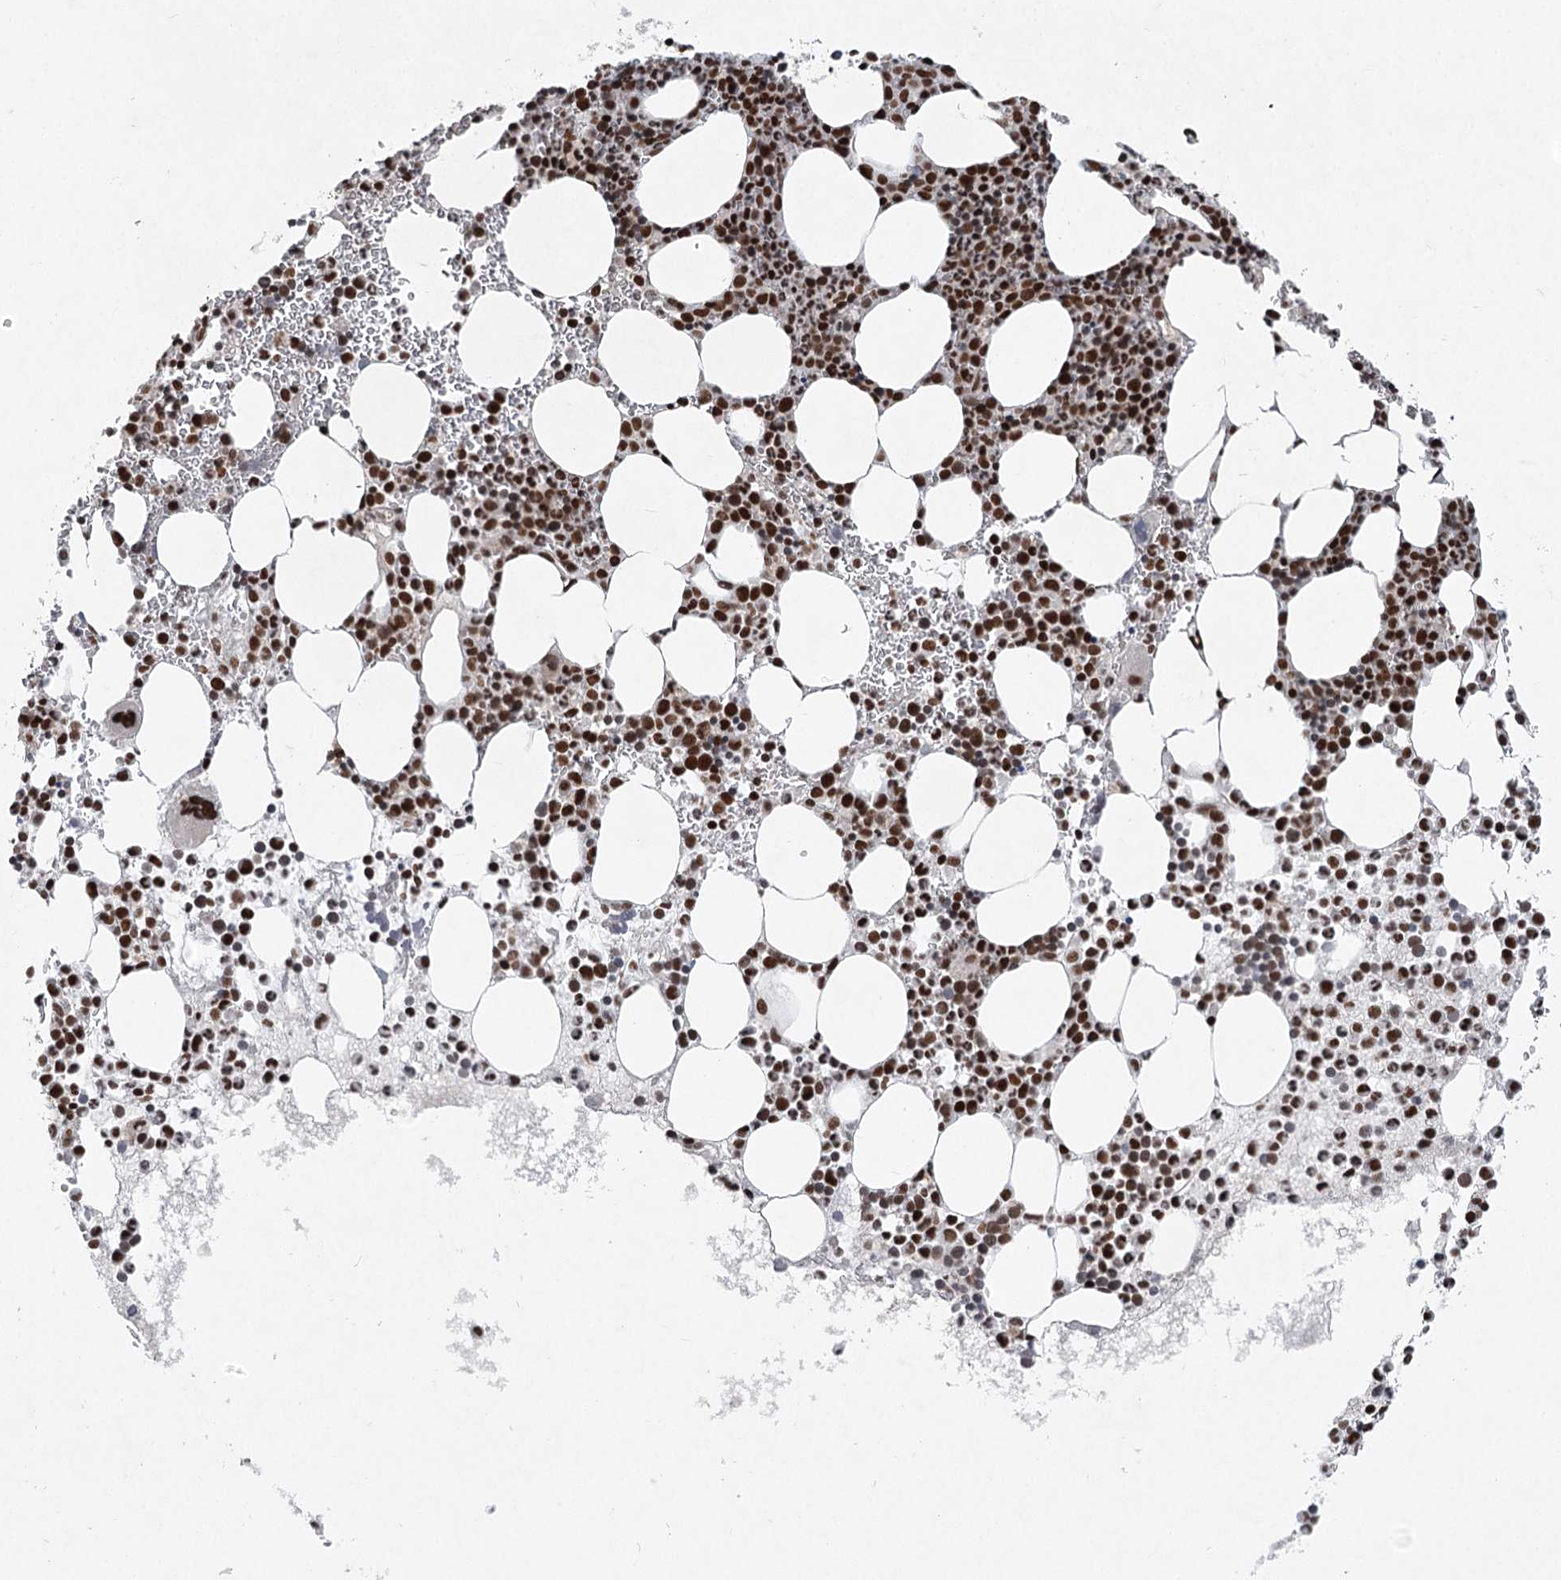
{"staining": {"intensity": "strong", "quantity": ">75%", "location": "nuclear"}, "tissue": "bone marrow", "cell_type": "Hematopoietic cells", "image_type": "normal", "snomed": [{"axis": "morphology", "description": "Normal tissue, NOS"}, {"axis": "topography", "description": "Bone marrow"}], "caption": "Strong nuclear staining for a protein is present in about >75% of hematopoietic cells of benign bone marrow using immunohistochemistry.", "gene": "CGGBP1", "patient": {"sex": "female", "age": 78}}